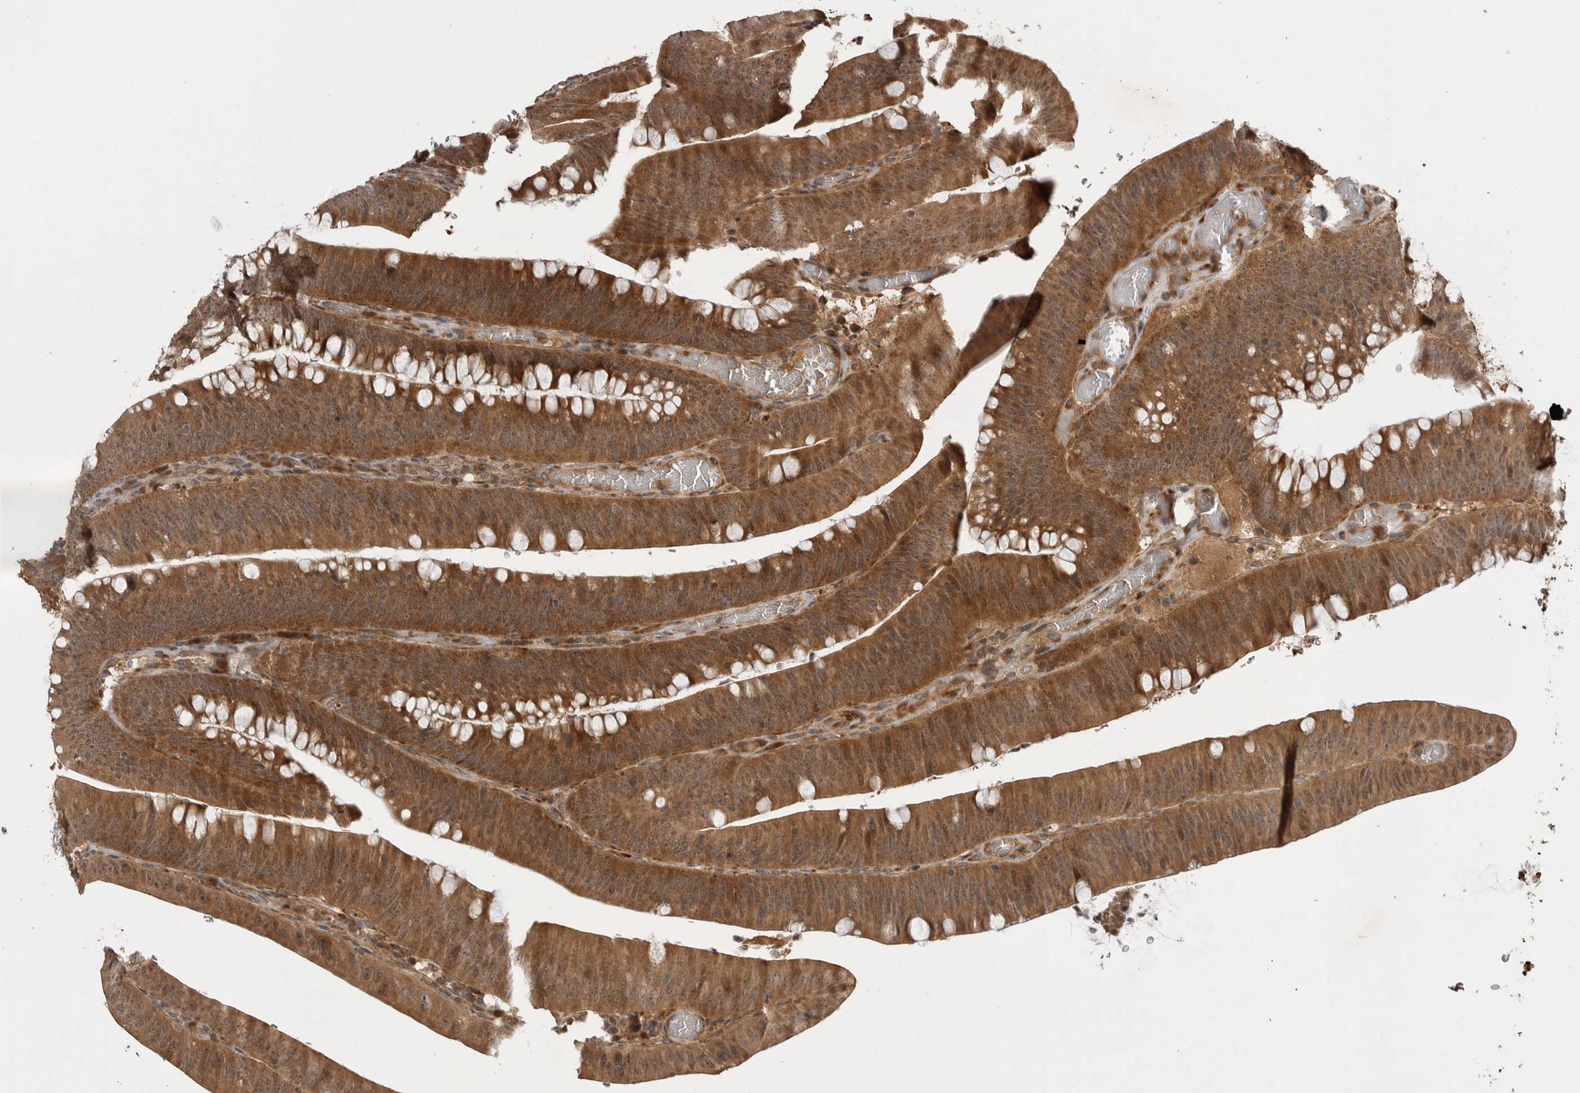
{"staining": {"intensity": "strong", "quantity": ">75%", "location": "cytoplasmic/membranous,nuclear"}, "tissue": "colorectal cancer", "cell_type": "Tumor cells", "image_type": "cancer", "snomed": [{"axis": "morphology", "description": "Normal tissue, NOS"}, {"axis": "topography", "description": "Colon"}], "caption": "IHC of human colorectal cancer exhibits high levels of strong cytoplasmic/membranous and nuclear positivity in about >75% of tumor cells. The protein of interest is stained brown, and the nuclei are stained in blue (DAB (3,3'-diaminobenzidine) IHC with brightfield microscopy, high magnification).", "gene": "AKAP7", "patient": {"sex": "female", "age": 82}}